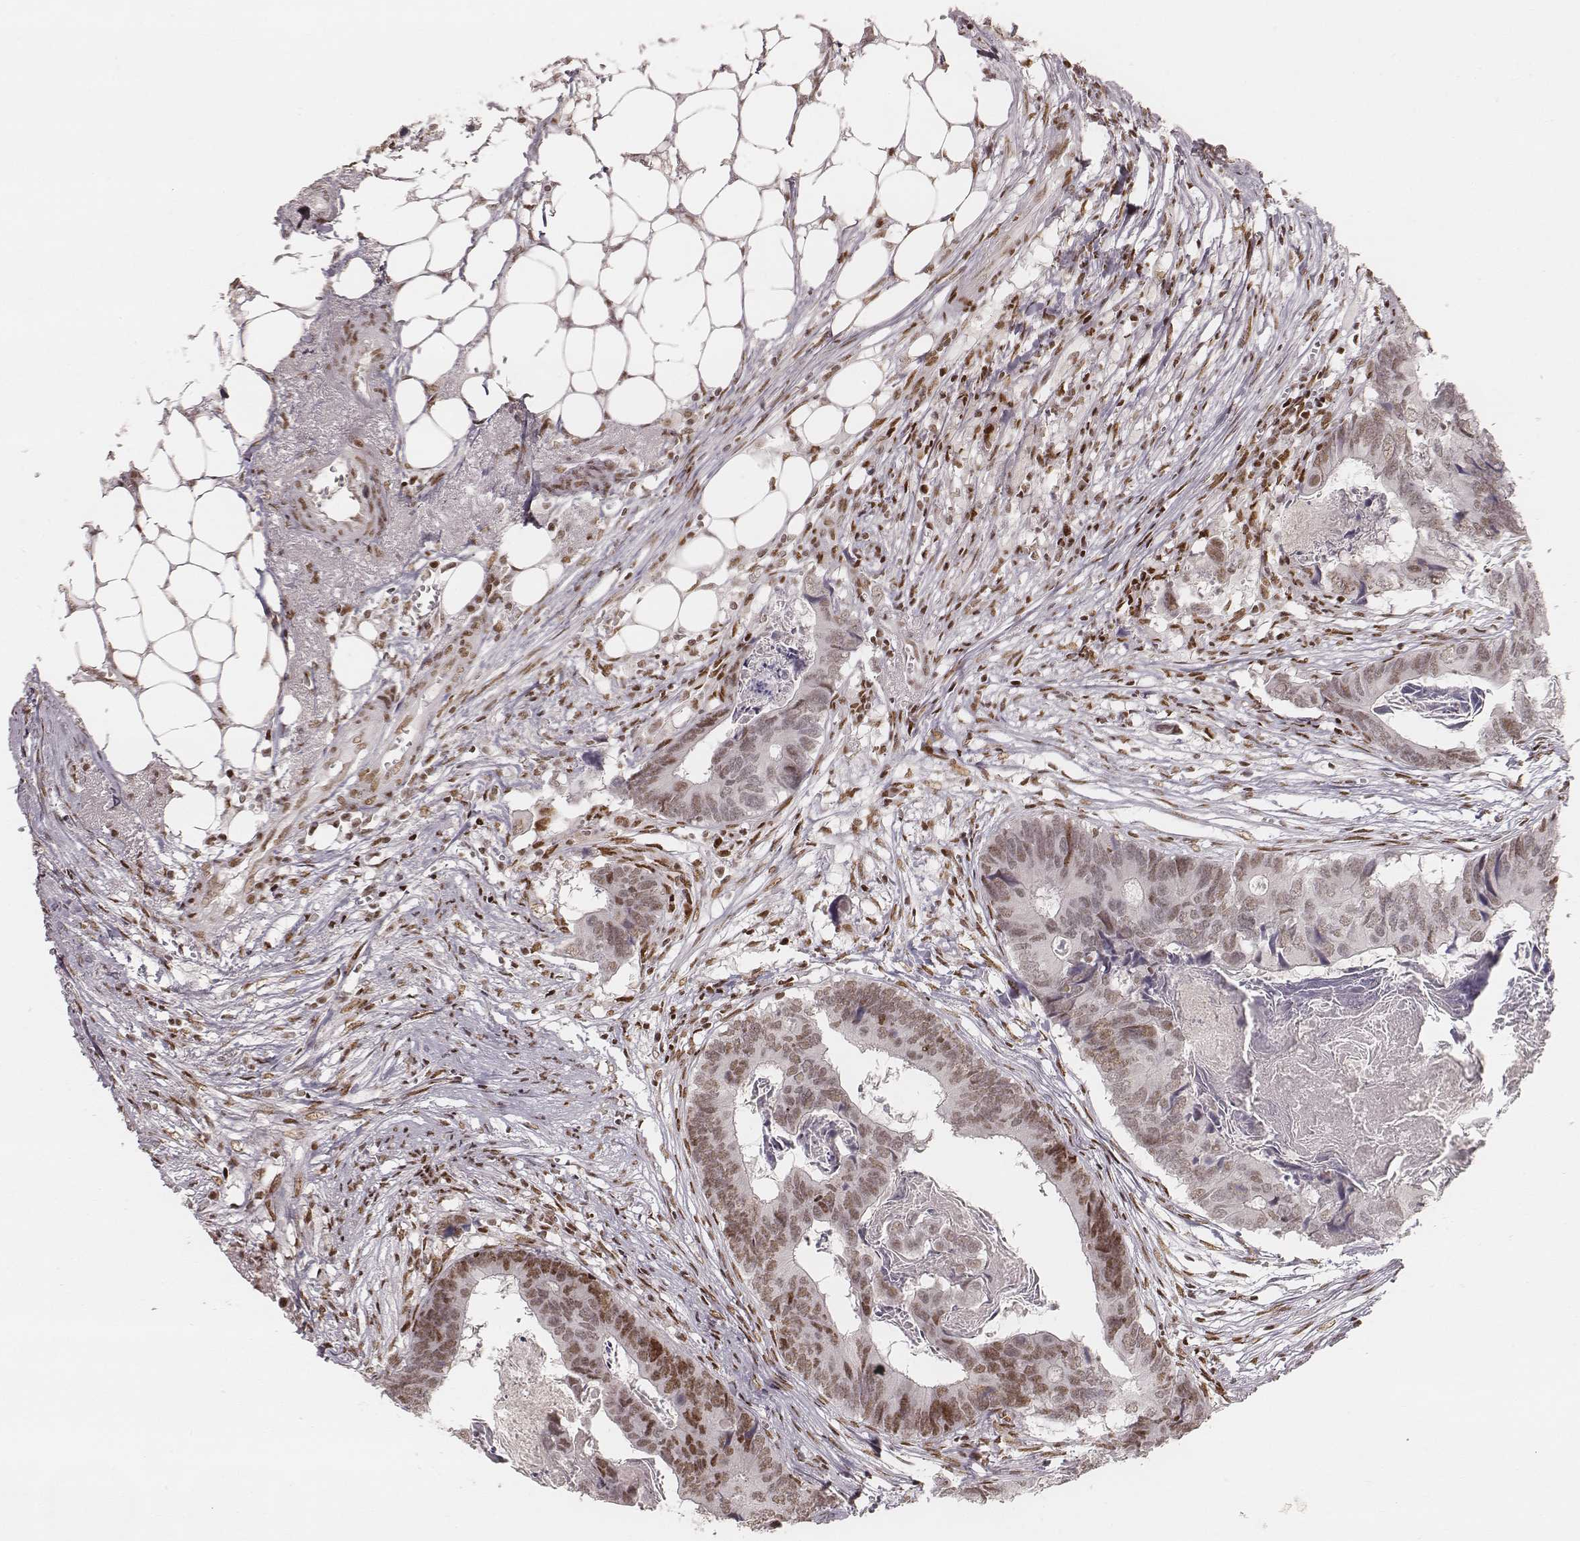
{"staining": {"intensity": "moderate", "quantity": ">75%", "location": "nuclear"}, "tissue": "colorectal cancer", "cell_type": "Tumor cells", "image_type": "cancer", "snomed": [{"axis": "morphology", "description": "Adenocarcinoma, NOS"}, {"axis": "topography", "description": "Colon"}], "caption": "Colorectal cancer (adenocarcinoma) tissue displays moderate nuclear positivity in about >75% of tumor cells, visualized by immunohistochemistry. Immunohistochemistry (ihc) stains the protein of interest in brown and the nuclei are stained blue.", "gene": "HNRNPC", "patient": {"sex": "female", "age": 82}}